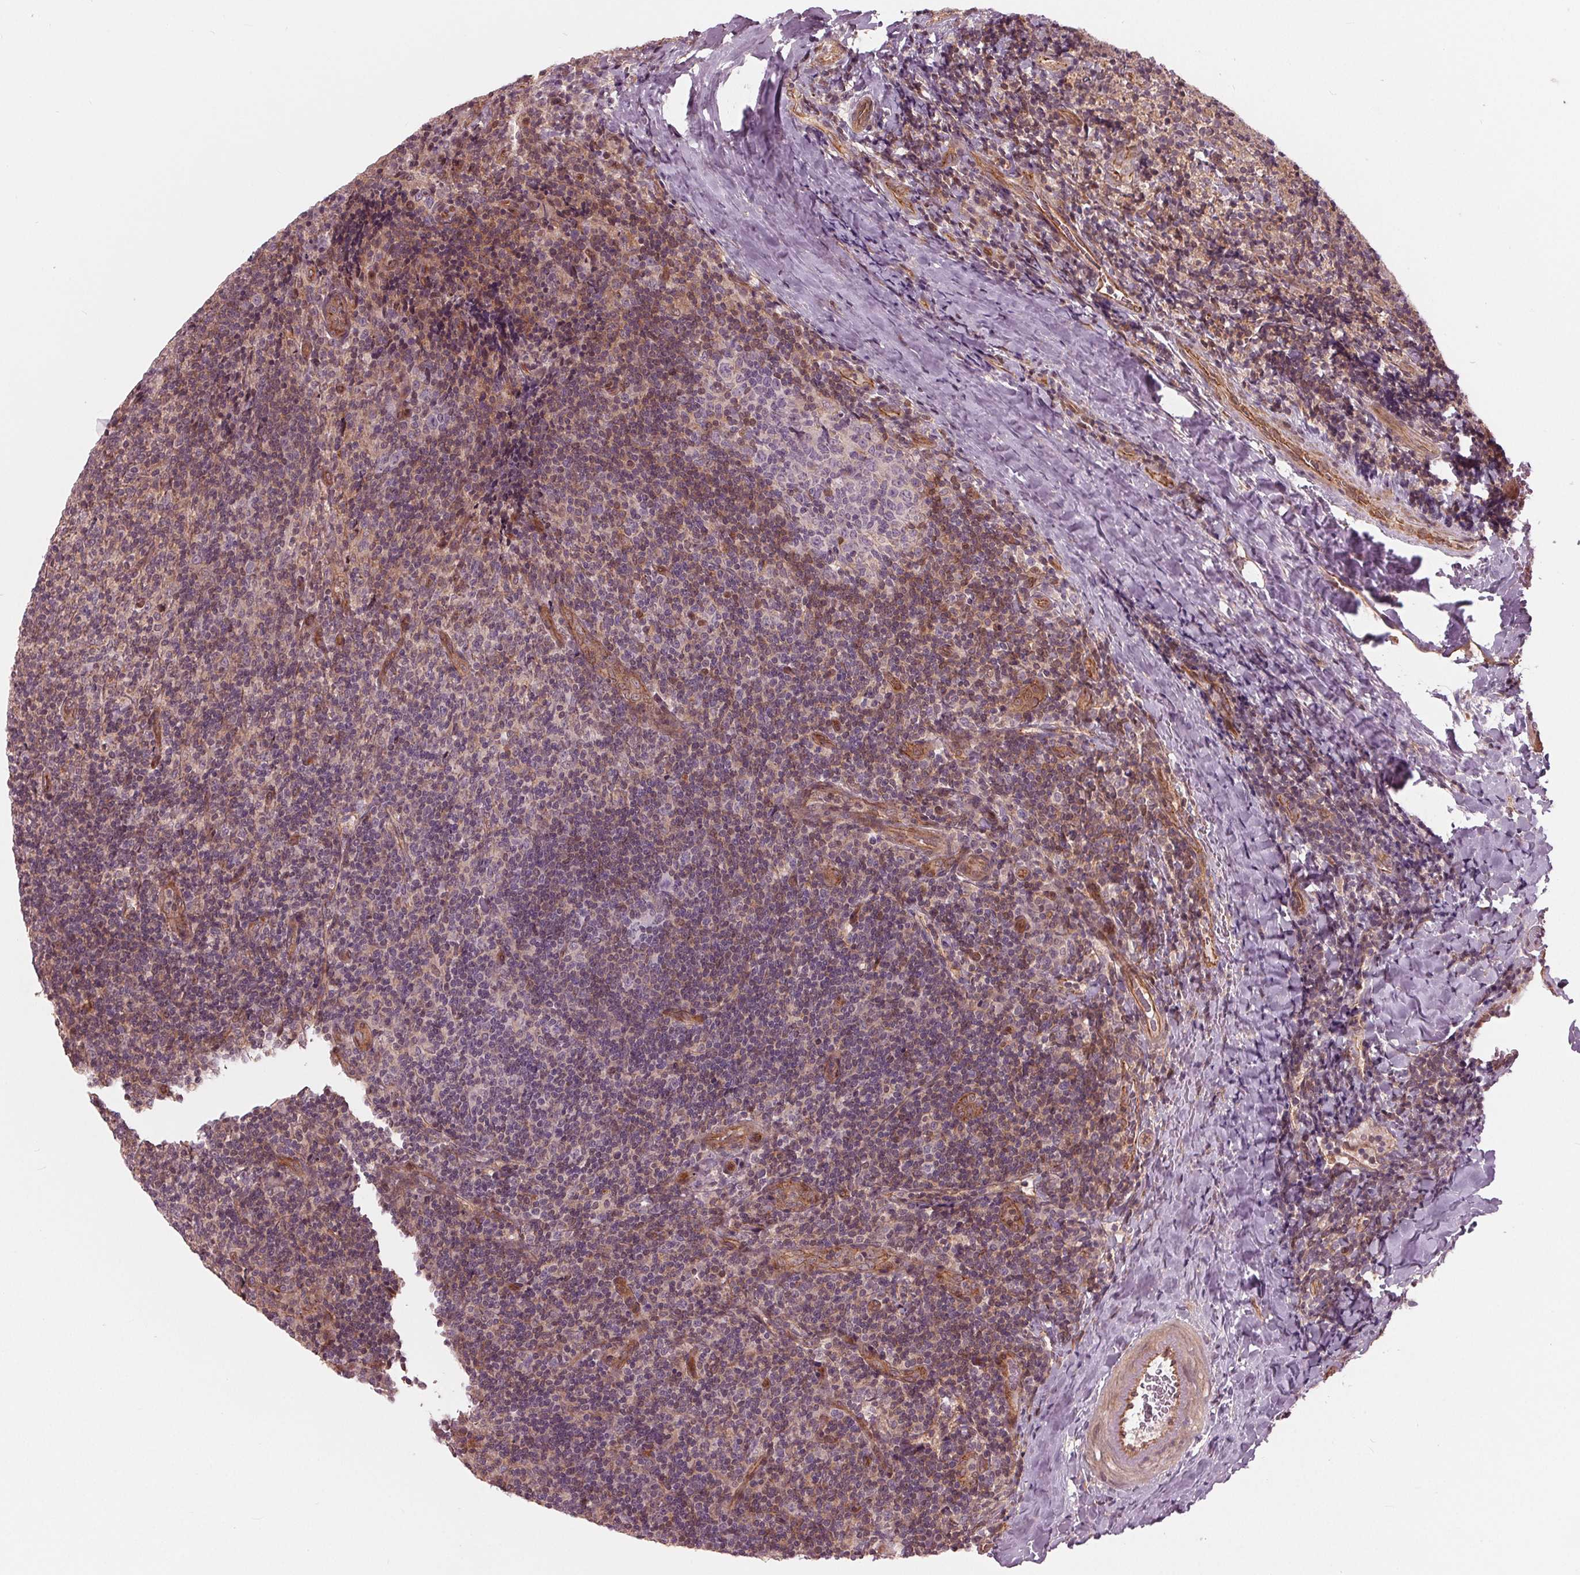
{"staining": {"intensity": "weak", "quantity": "<25%", "location": "nuclear"}, "tissue": "tonsil", "cell_type": "Germinal center cells", "image_type": "normal", "snomed": [{"axis": "morphology", "description": "Normal tissue, NOS"}, {"axis": "topography", "description": "Tonsil"}], "caption": "DAB immunohistochemical staining of normal human tonsil reveals no significant staining in germinal center cells. (DAB (3,3'-diaminobenzidine) immunohistochemistry (IHC), high magnification).", "gene": "TXNIP", "patient": {"sex": "male", "age": 17}}